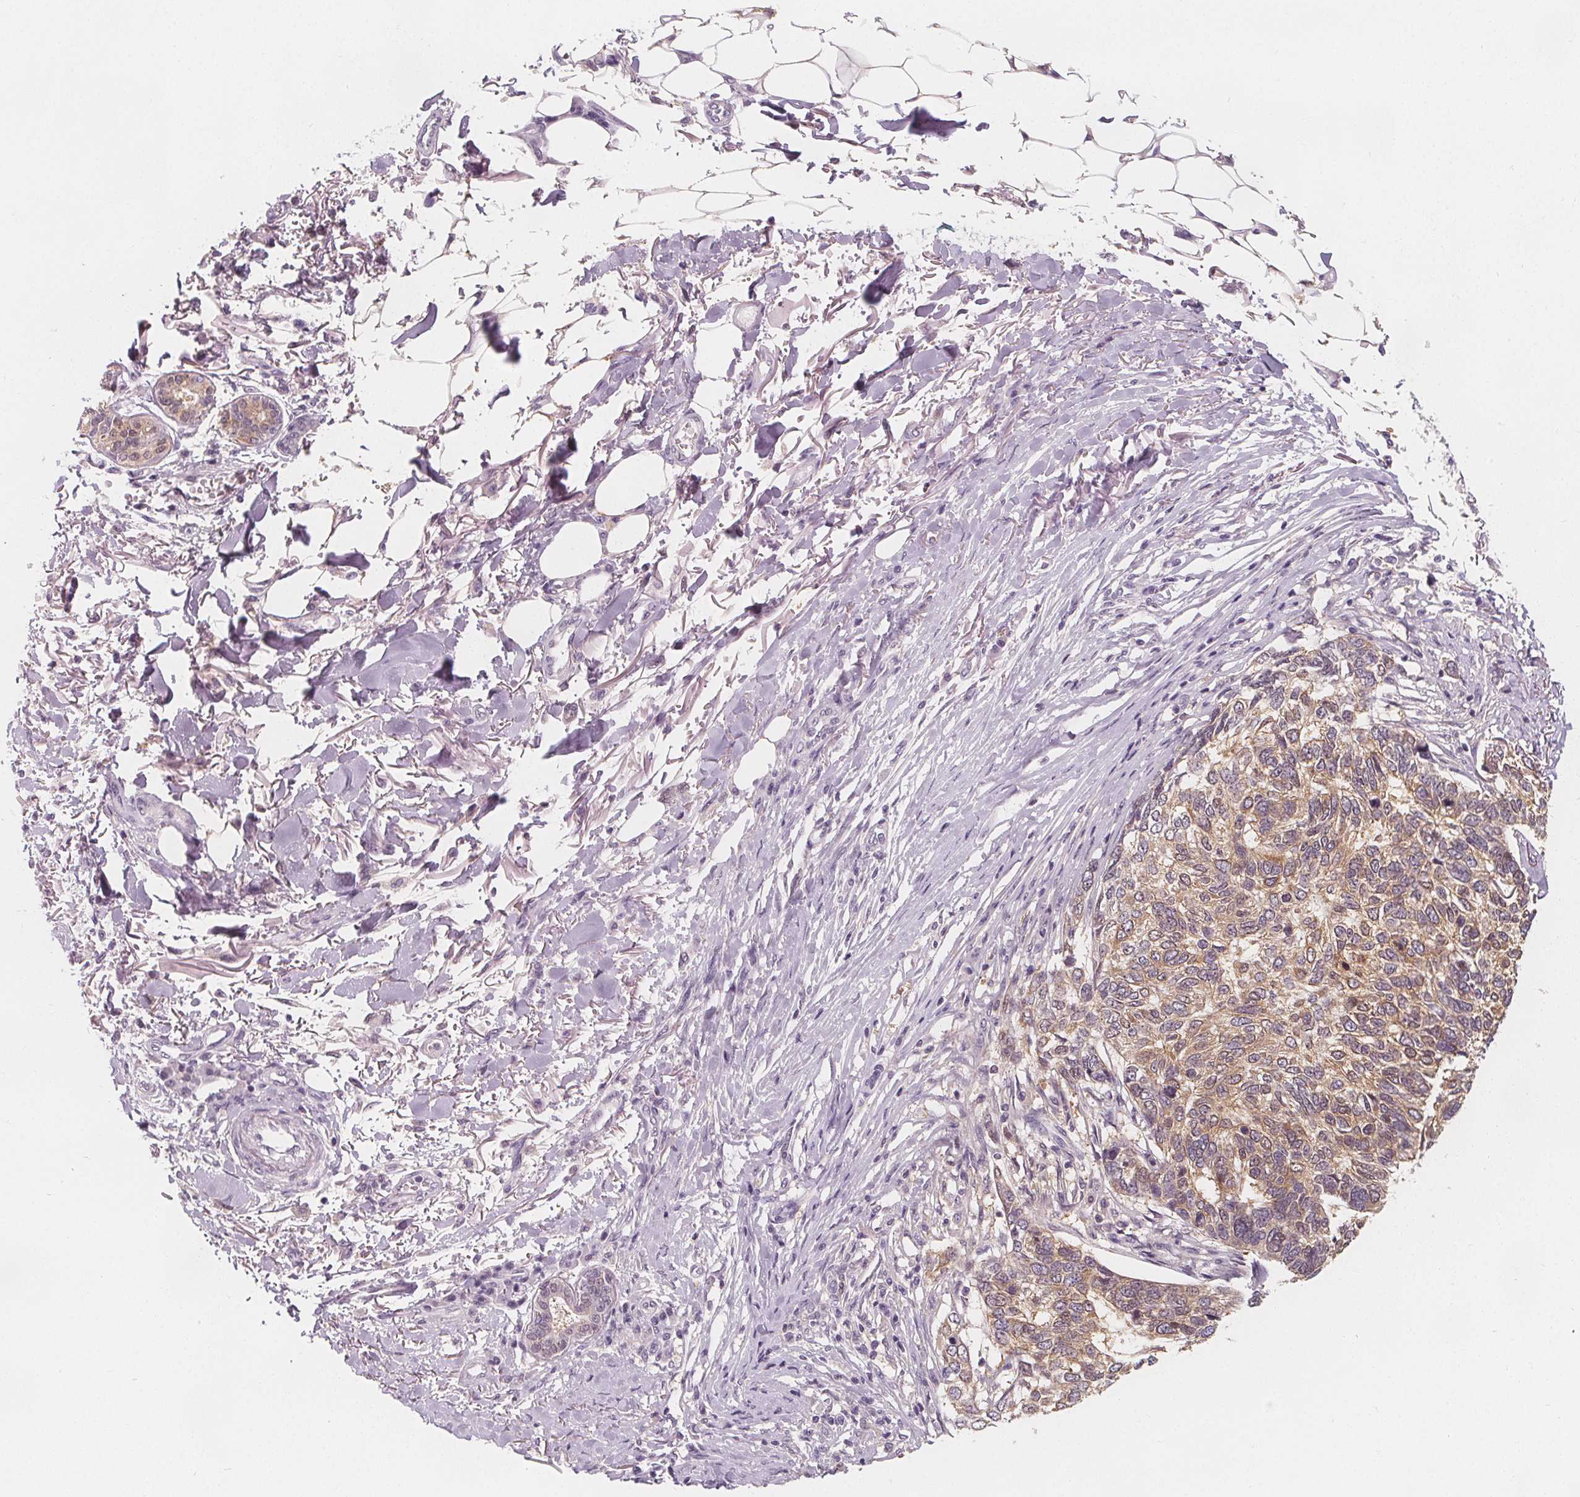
{"staining": {"intensity": "moderate", "quantity": ">75%", "location": "cytoplasmic/membranous"}, "tissue": "skin cancer", "cell_type": "Tumor cells", "image_type": "cancer", "snomed": [{"axis": "morphology", "description": "Basal cell carcinoma"}, {"axis": "topography", "description": "Skin"}], "caption": "Immunohistochemical staining of human basal cell carcinoma (skin) reveals medium levels of moderate cytoplasmic/membranous positivity in approximately >75% of tumor cells.", "gene": "UGP2", "patient": {"sex": "female", "age": 65}}